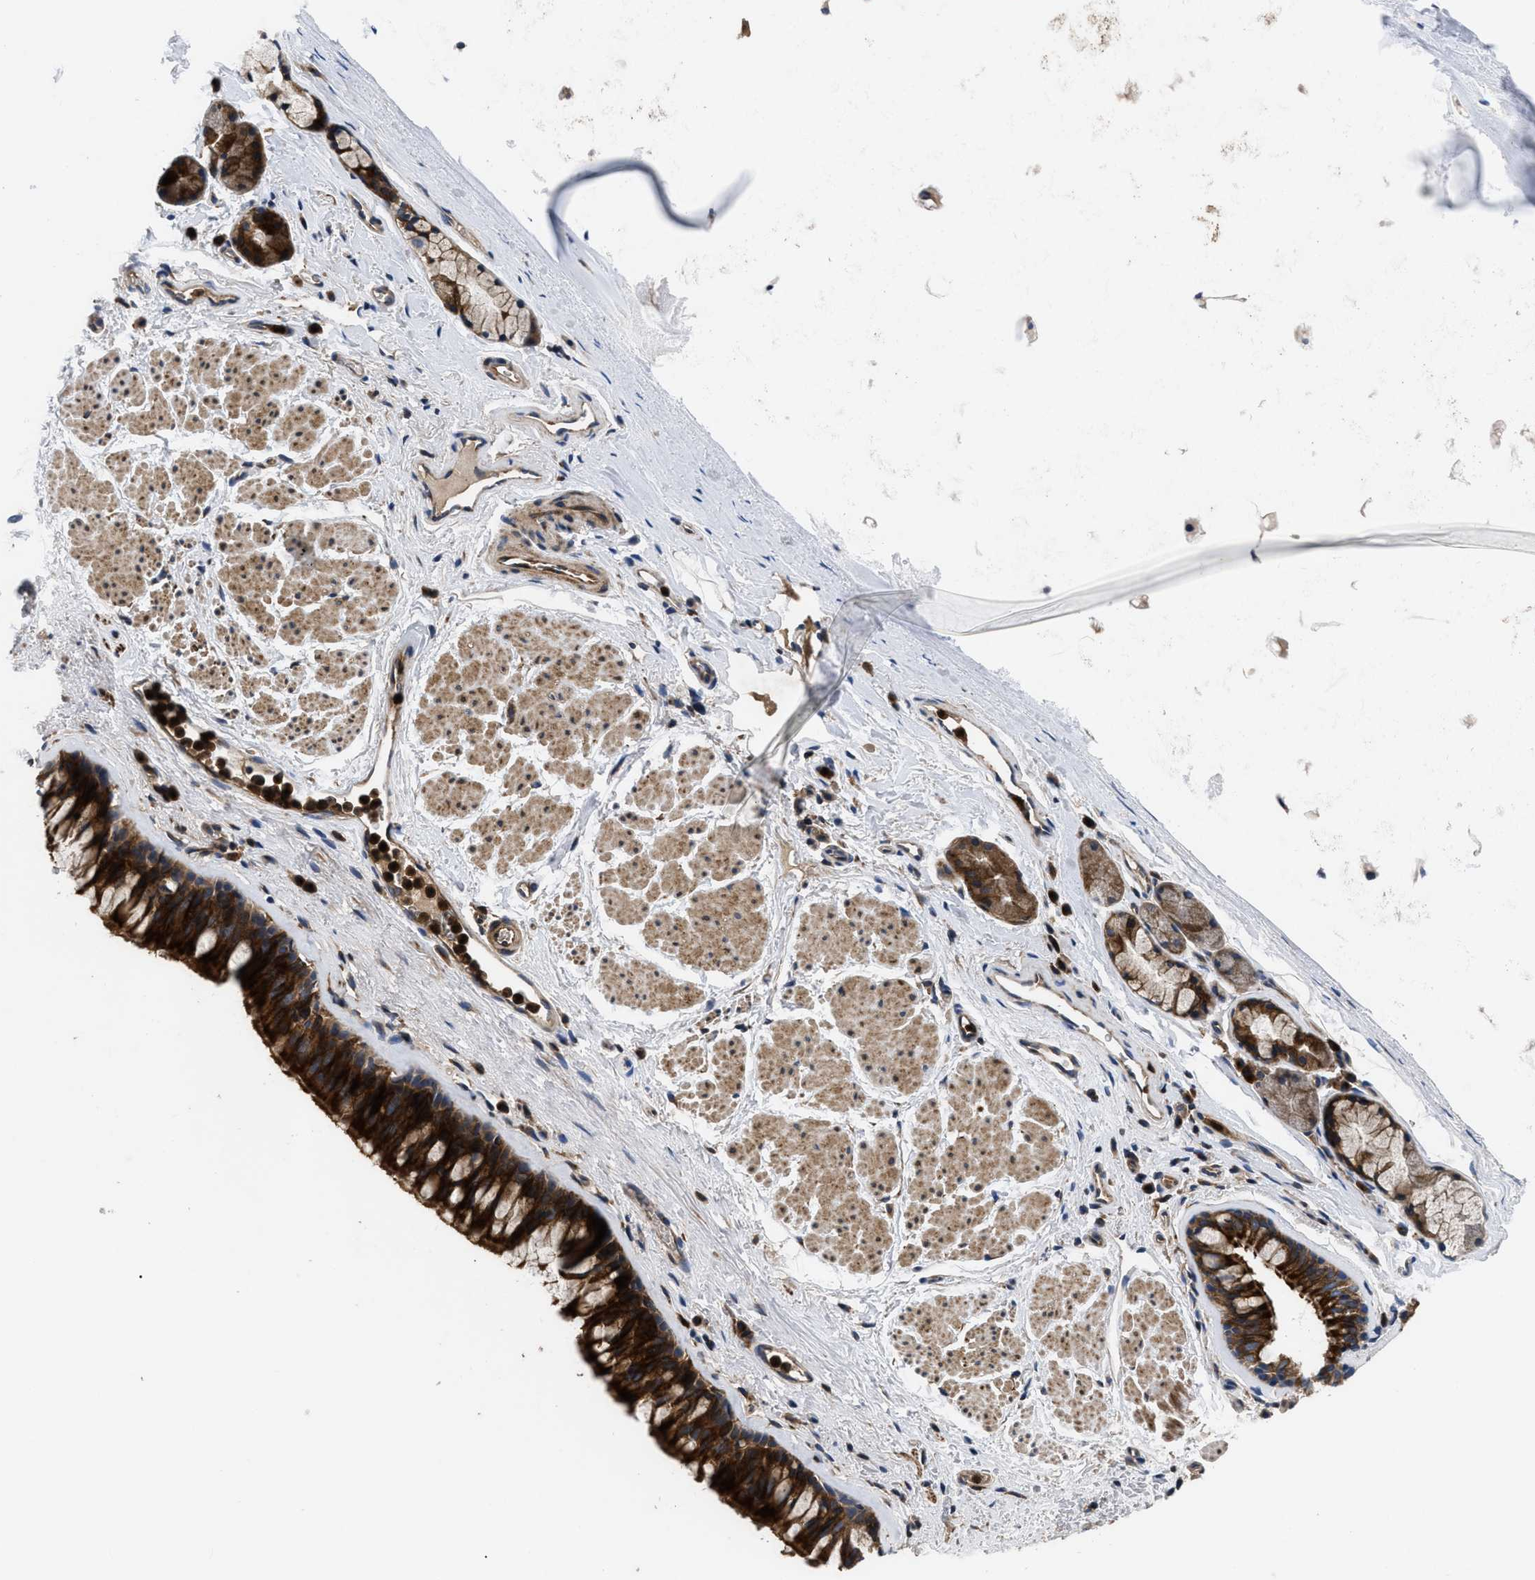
{"staining": {"intensity": "strong", "quantity": ">75%", "location": "cytoplasmic/membranous"}, "tissue": "bronchus", "cell_type": "Respiratory epithelial cells", "image_type": "normal", "snomed": [{"axis": "morphology", "description": "Normal tissue, NOS"}, {"axis": "topography", "description": "Cartilage tissue"}, {"axis": "topography", "description": "Bronchus"}], "caption": "High-power microscopy captured an IHC photomicrograph of unremarkable bronchus, revealing strong cytoplasmic/membranous staining in about >75% of respiratory epithelial cells. (DAB IHC with brightfield microscopy, high magnification).", "gene": "YBEY", "patient": {"sex": "female", "age": 53}}